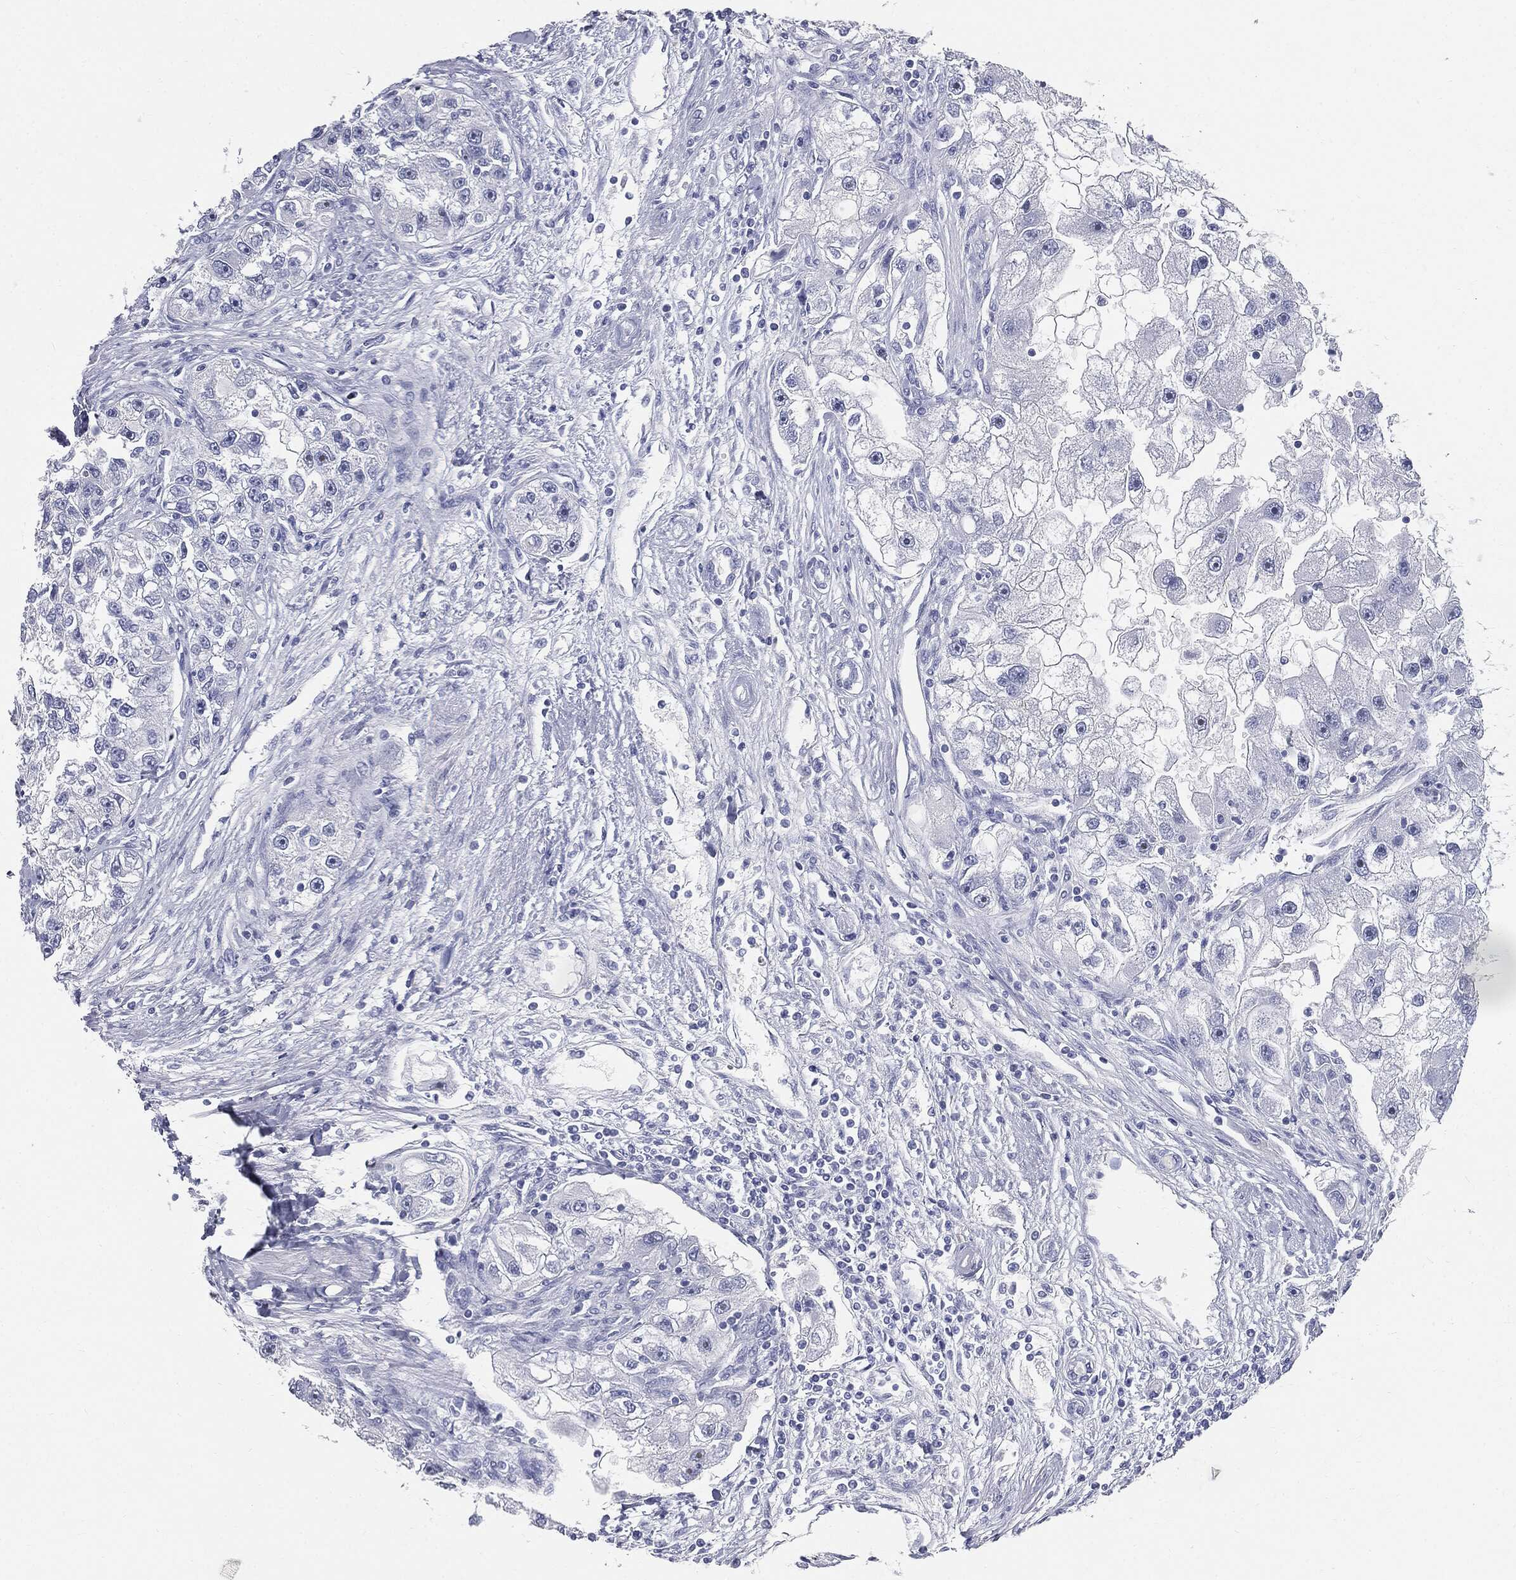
{"staining": {"intensity": "negative", "quantity": "none", "location": "none"}, "tissue": "renal cancer", "cell_type": "Tumor cells", "image_type": "cancer", "snomed": [{"axis": "morphology", "description": "Adenocarcinoma, NOS"}, {"axis": "topography", "description": "Kidney"}], "caption": "Tumor cells are negative for protein expression in human renal adenocarcinoma.", "gene": "CUZD1", "patient": {"sex": "male", "age": 63}}